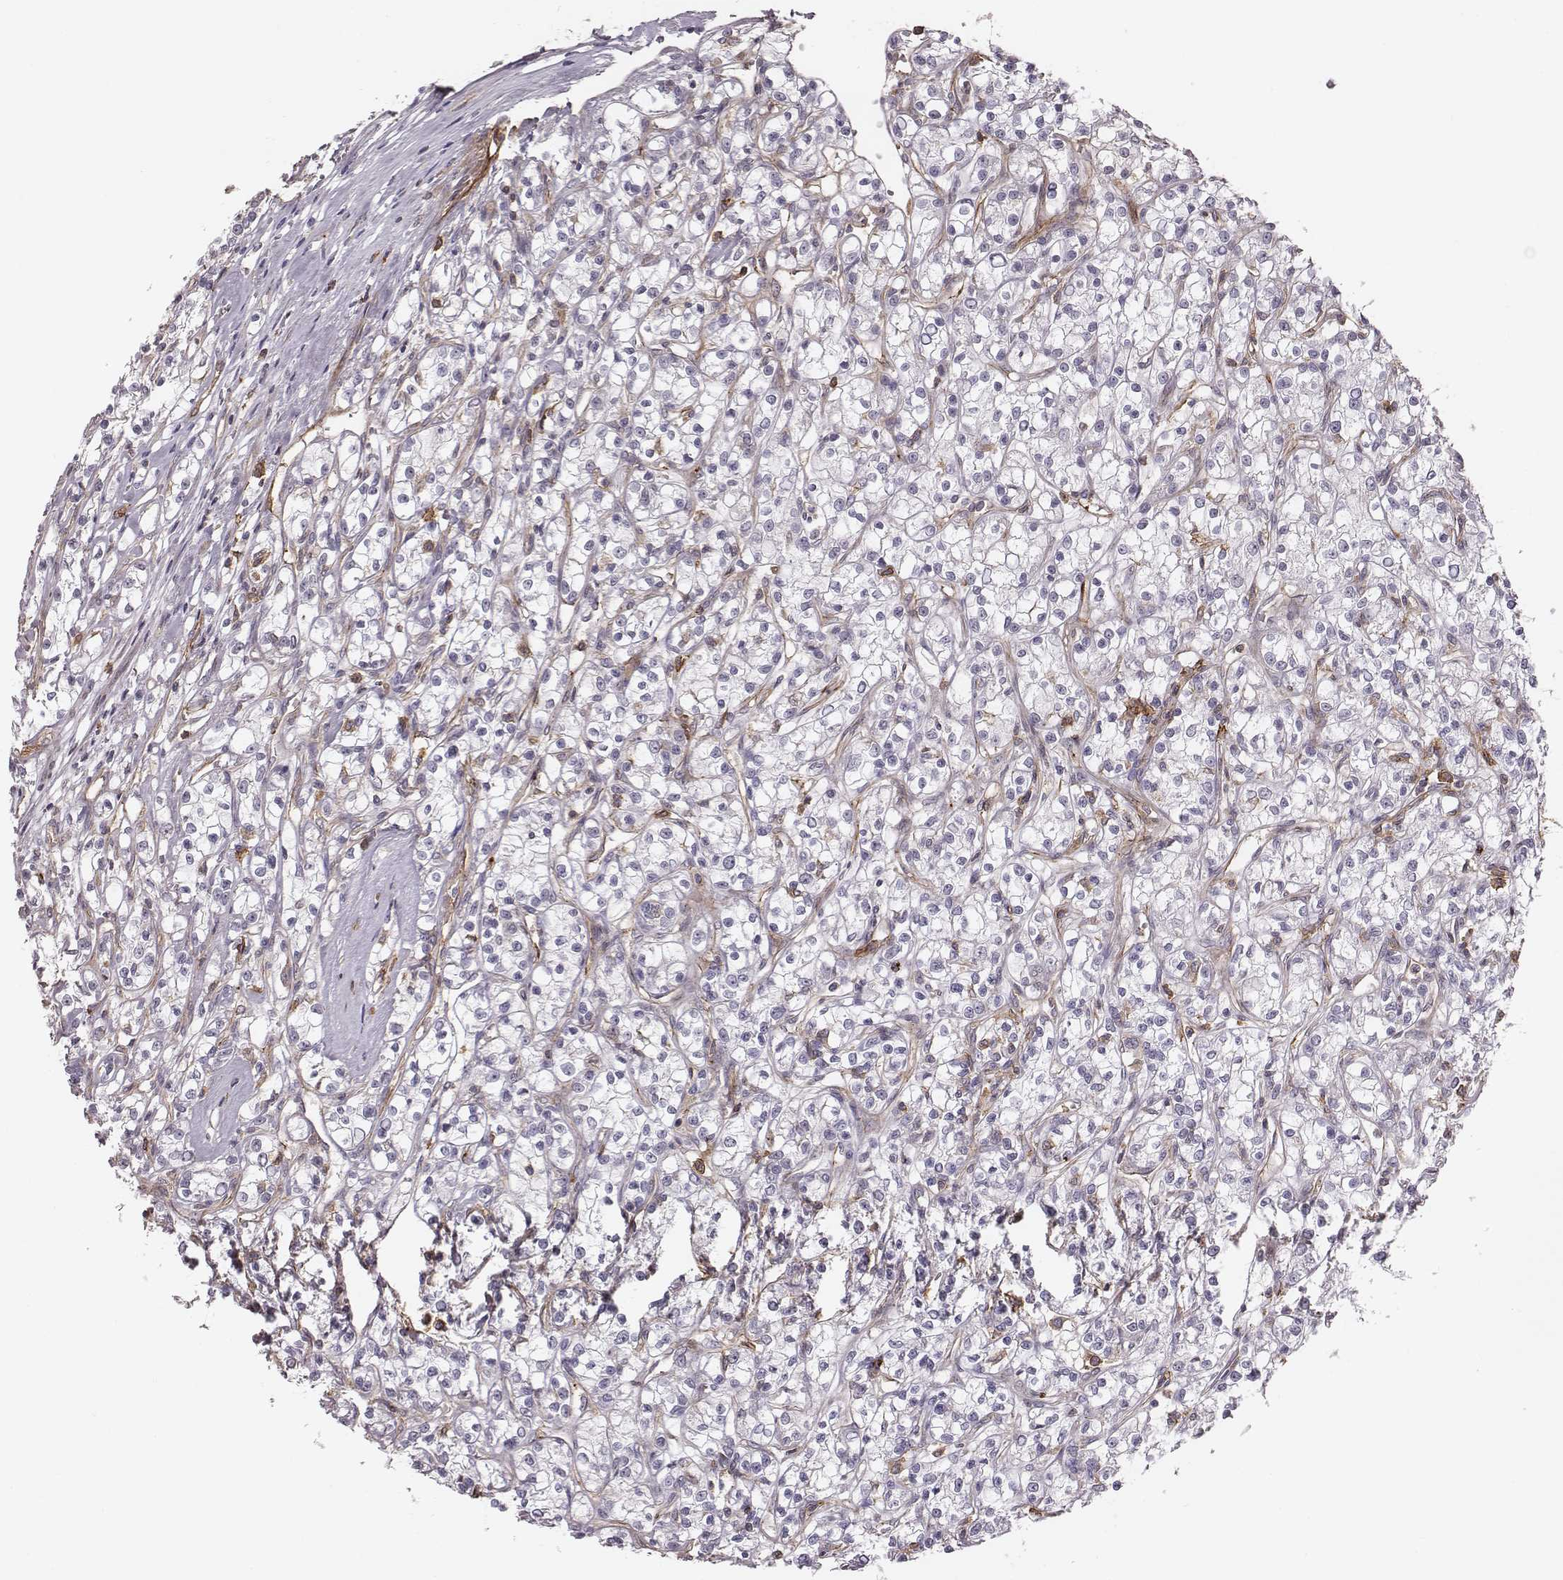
{"staining": {"intensity": "negative", "quantity": "none", "location": "none"}, "tissue": "renal cancer", "cell_type": "Tumor cells", "image_type": "cancer", "snomed": [{"axis": "morphology", "description": "Adenocarcinoma, NOS"}, {"axis": "topography", "description": "Kidney"}], "caption": "This is an IHC micrograph of renal cancer. There is no positivity in tumor cells.", "gene": "ZYX", "patient": {"sex": "female", "age": 59}}